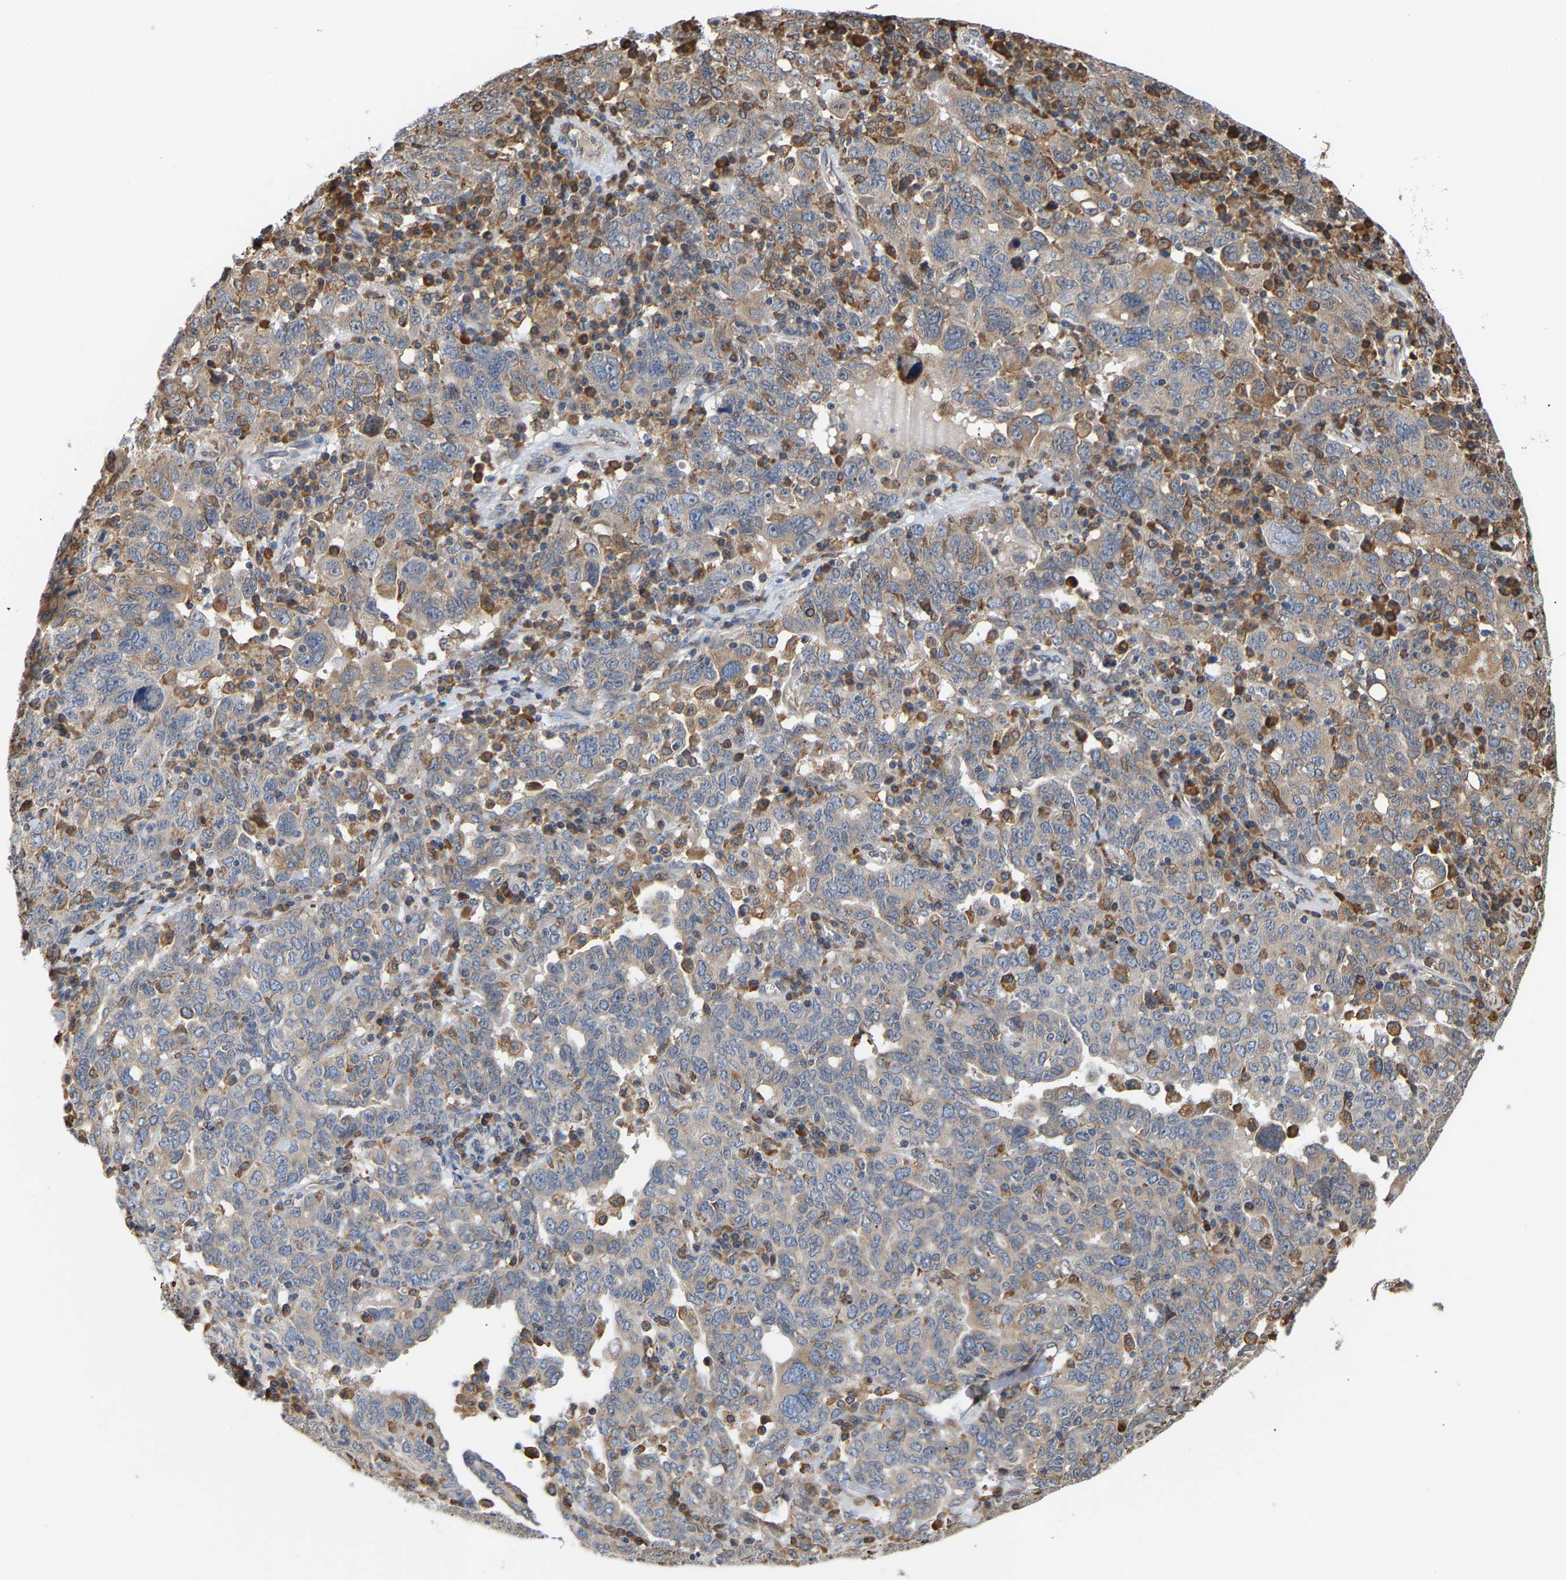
{"staining": {"intensity": "weak", "quantity": "25%-75%", "location": "cytoplasmic/membranous"}, "tissue": "ovarian cancer", "cell_type": "Tumor cells", "image_type": "cancer", "snomed": [{"axis": "morphology", "description": "Carcinoma, endometroid"}, {"axis": "topography", "description": "Ovary"}], "caption": "This is an image of immunohistochemistry (IHC) staining of ovarian endometroid carcinoma, which shows weak staining in the cytoplasmic/membranous of tumor cells.", "gene": "ARAP1", "patient": {"sex": "female", "age": 62}}